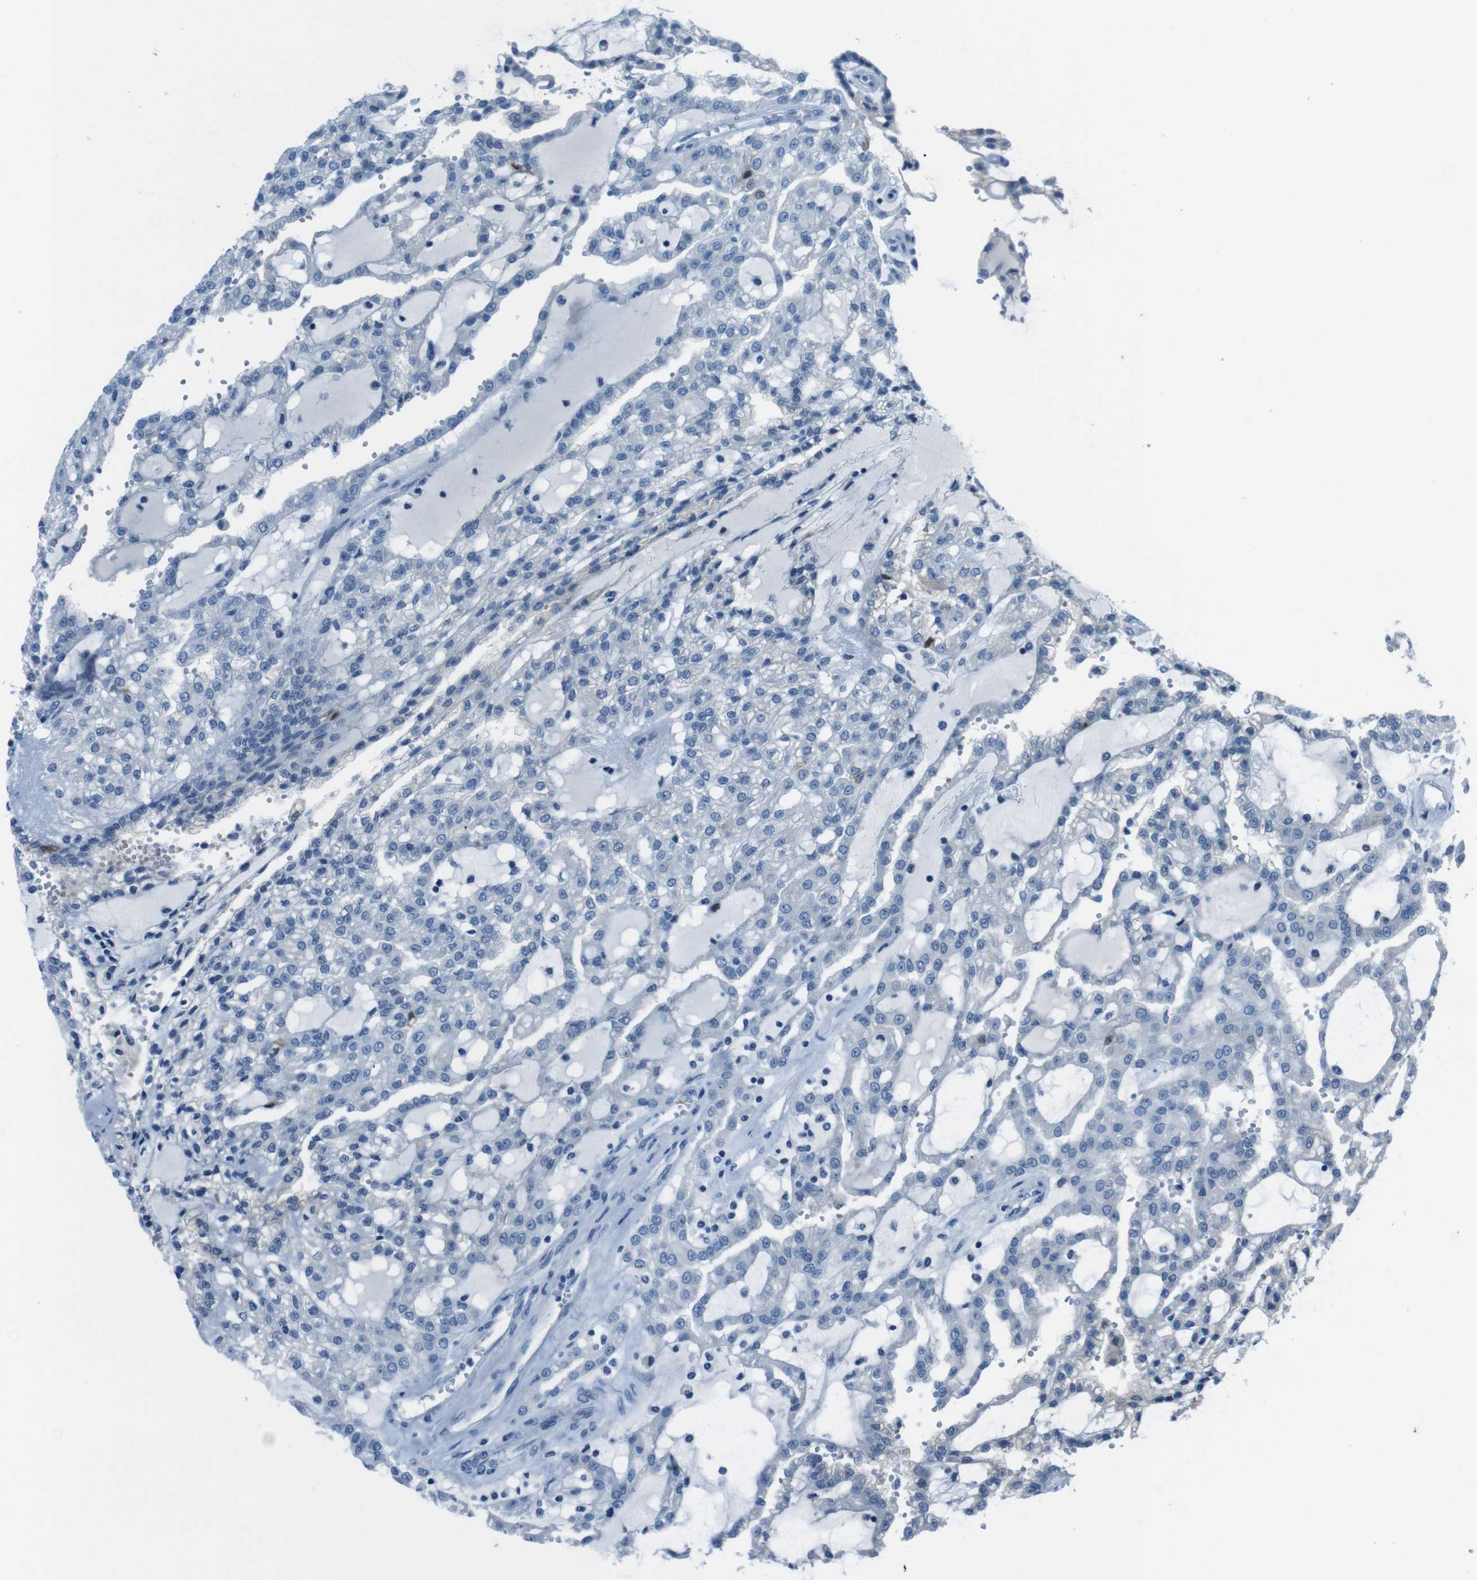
{"staining": {"intensity": "negative", "quantity": "none", "location": "none"}, "tissue": "renal cancer", "cell_type": "Tumor cells", "image_type": "cancer", "snomed": [{"axis": "morphology", "description": "Adenocarcinoma, NOS"}, {"axis": "topography", "description": "Kidney"}], "caption": "There is no significant staining in tumor cells of renal cancer.", "gene": "NANOS2", "patient": {"sex": "male", "age": 63}}